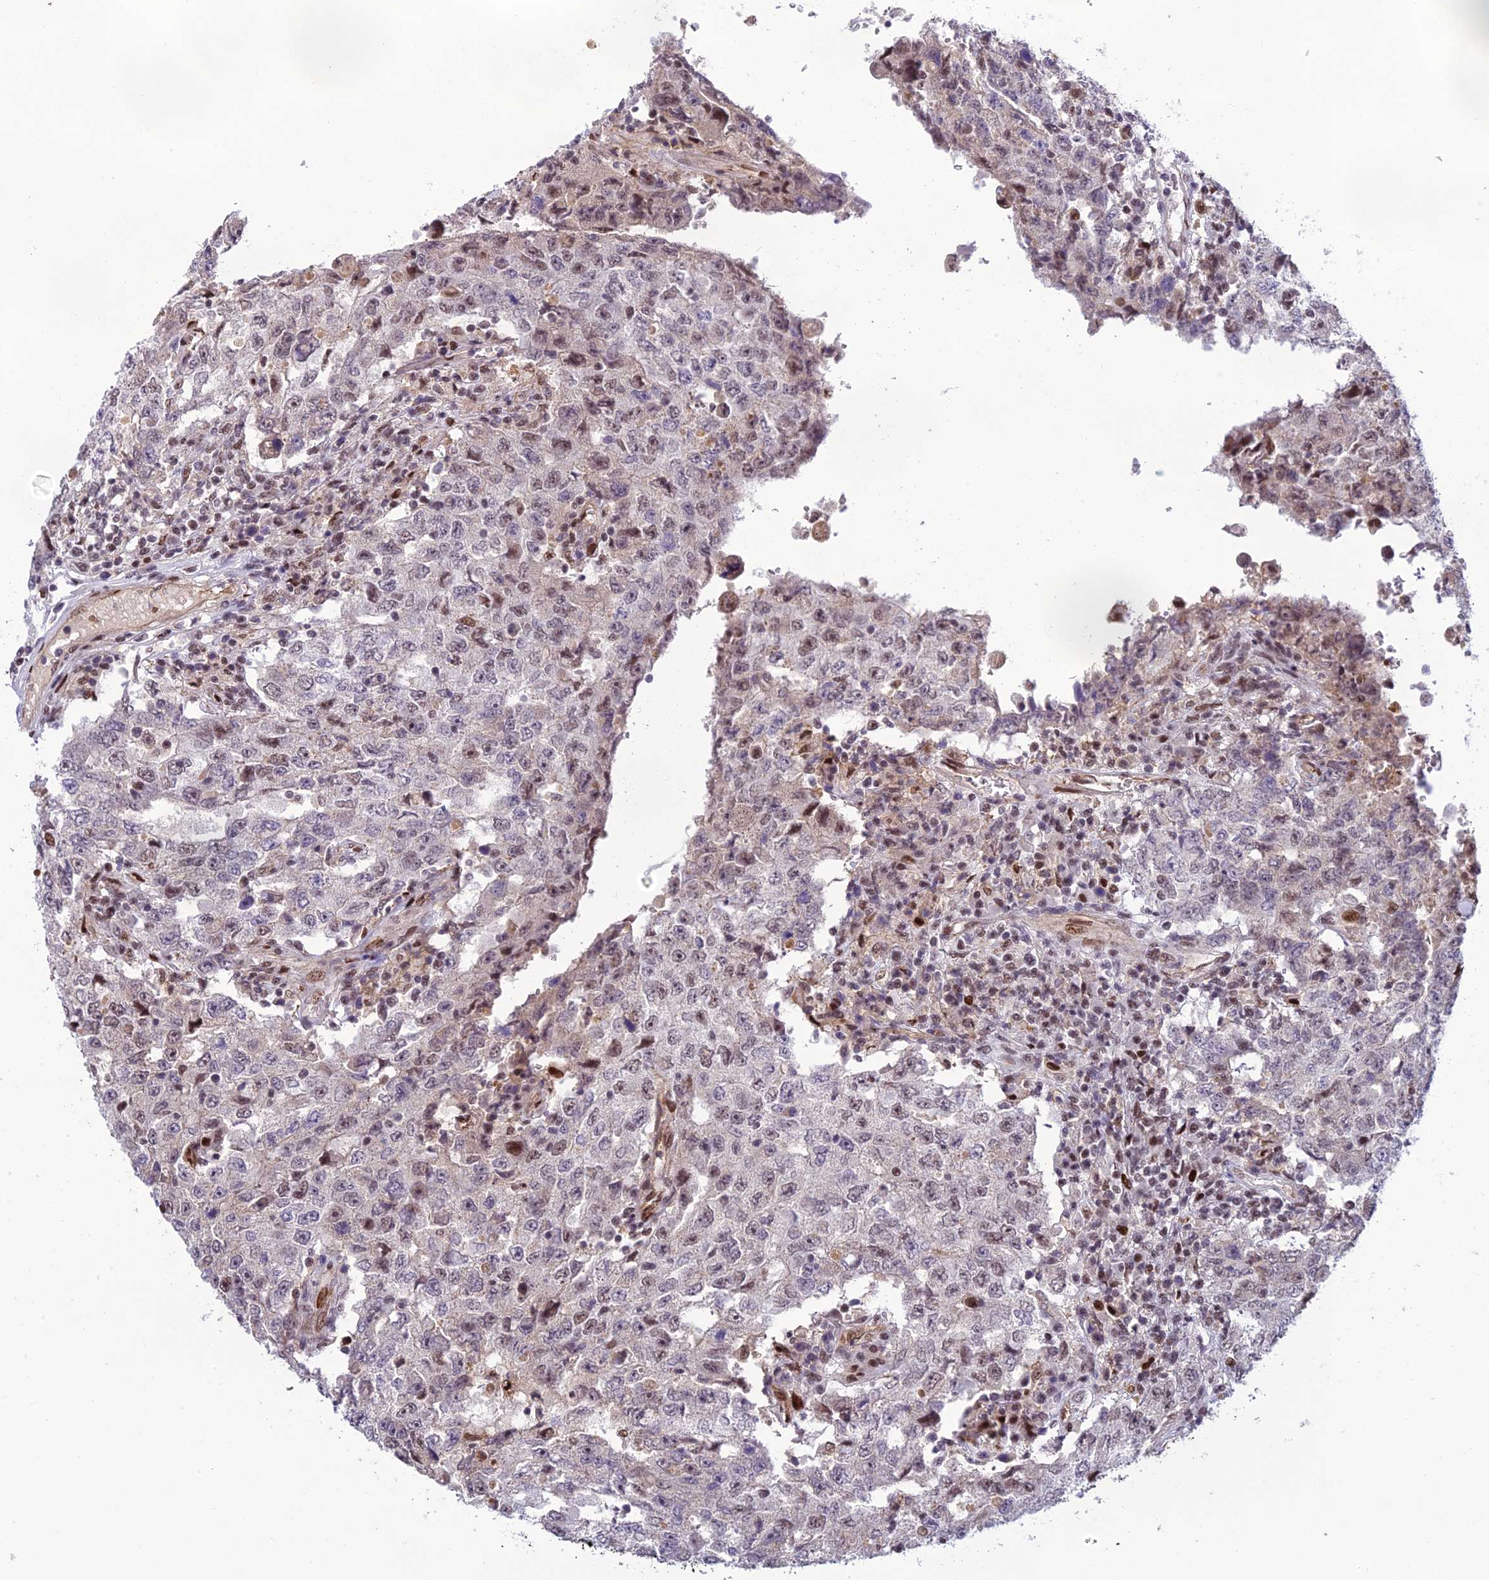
{"staining": {"intensity": "weak", "quantity": "<25%", "location": "nuclear"}, "tissue": "testis cancer", "cell_type": "Tumor cells", "image_type": "cancer", "snomed": [{"axis": "morphology", "description": "Carcinoma, Embryonal, NOS"}, {"axis": "topography", "description": "Testis"}], "caption": "Embryonal carcinoma (testis) was stained to show a protein in brown. There is no significant positivity in tumor cells.", "gene": "RANBP3", "patient": {"sex": "male", "age": 26}}